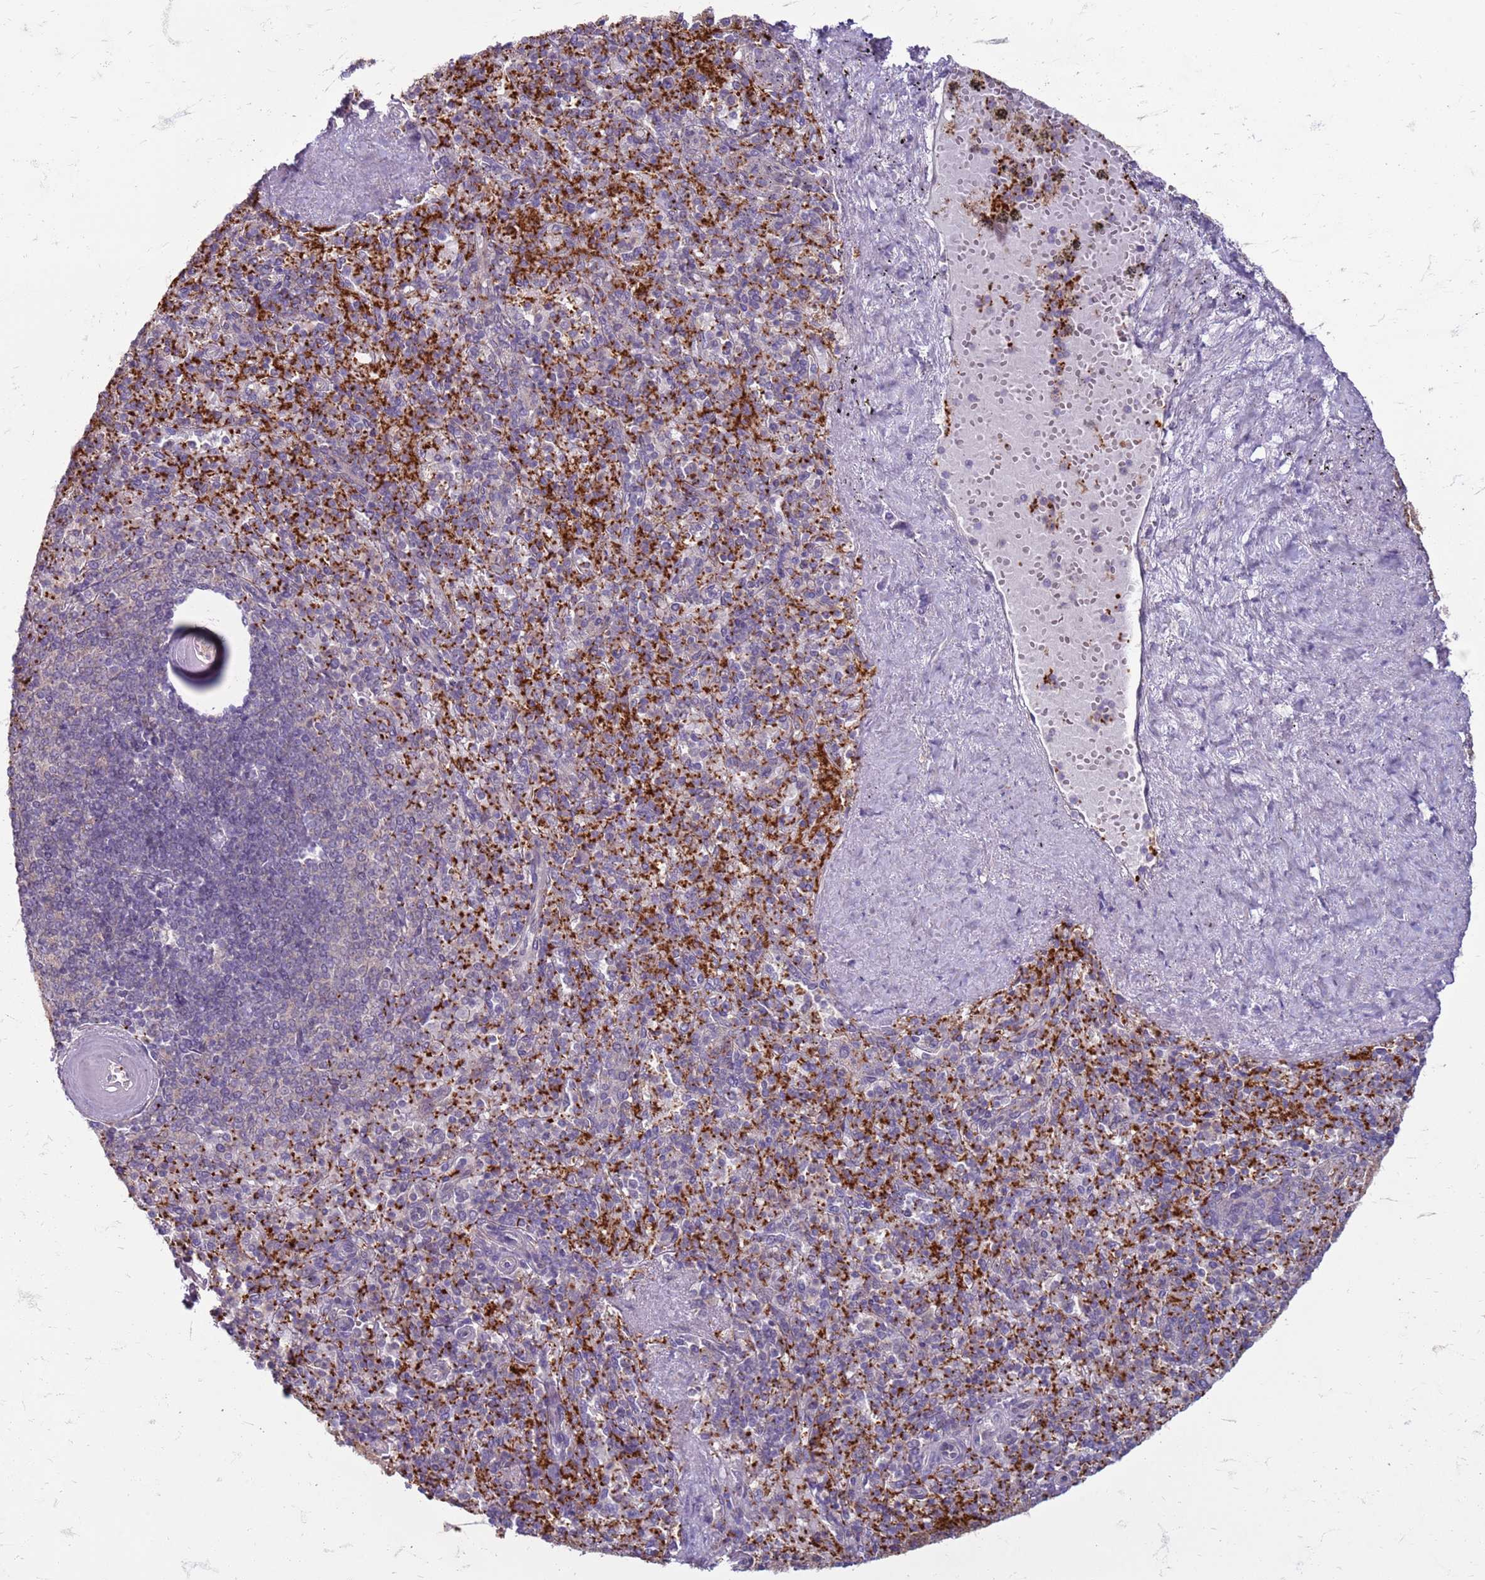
{"staining": {"intensity": "strong", "quantity": "<25%", "location": "cytoplasmic/membranous"}, "tissue": "spleen", "cell_type": "Cells in red pulp", "image_type": "normal", "snomed": [{"axis": "morphology", "description": "Normal tissue, NOS"}, {"axis": "topography", "description": "Spleen"}], "caption": "Immunohistochemical staining of benign human spleen reveals strong cytoplasmic/membranous protein staining in approximately <25% of cells in red pulp.", "gene": "SLC15A3", "patient": {"sex": "male", "age": 82}}